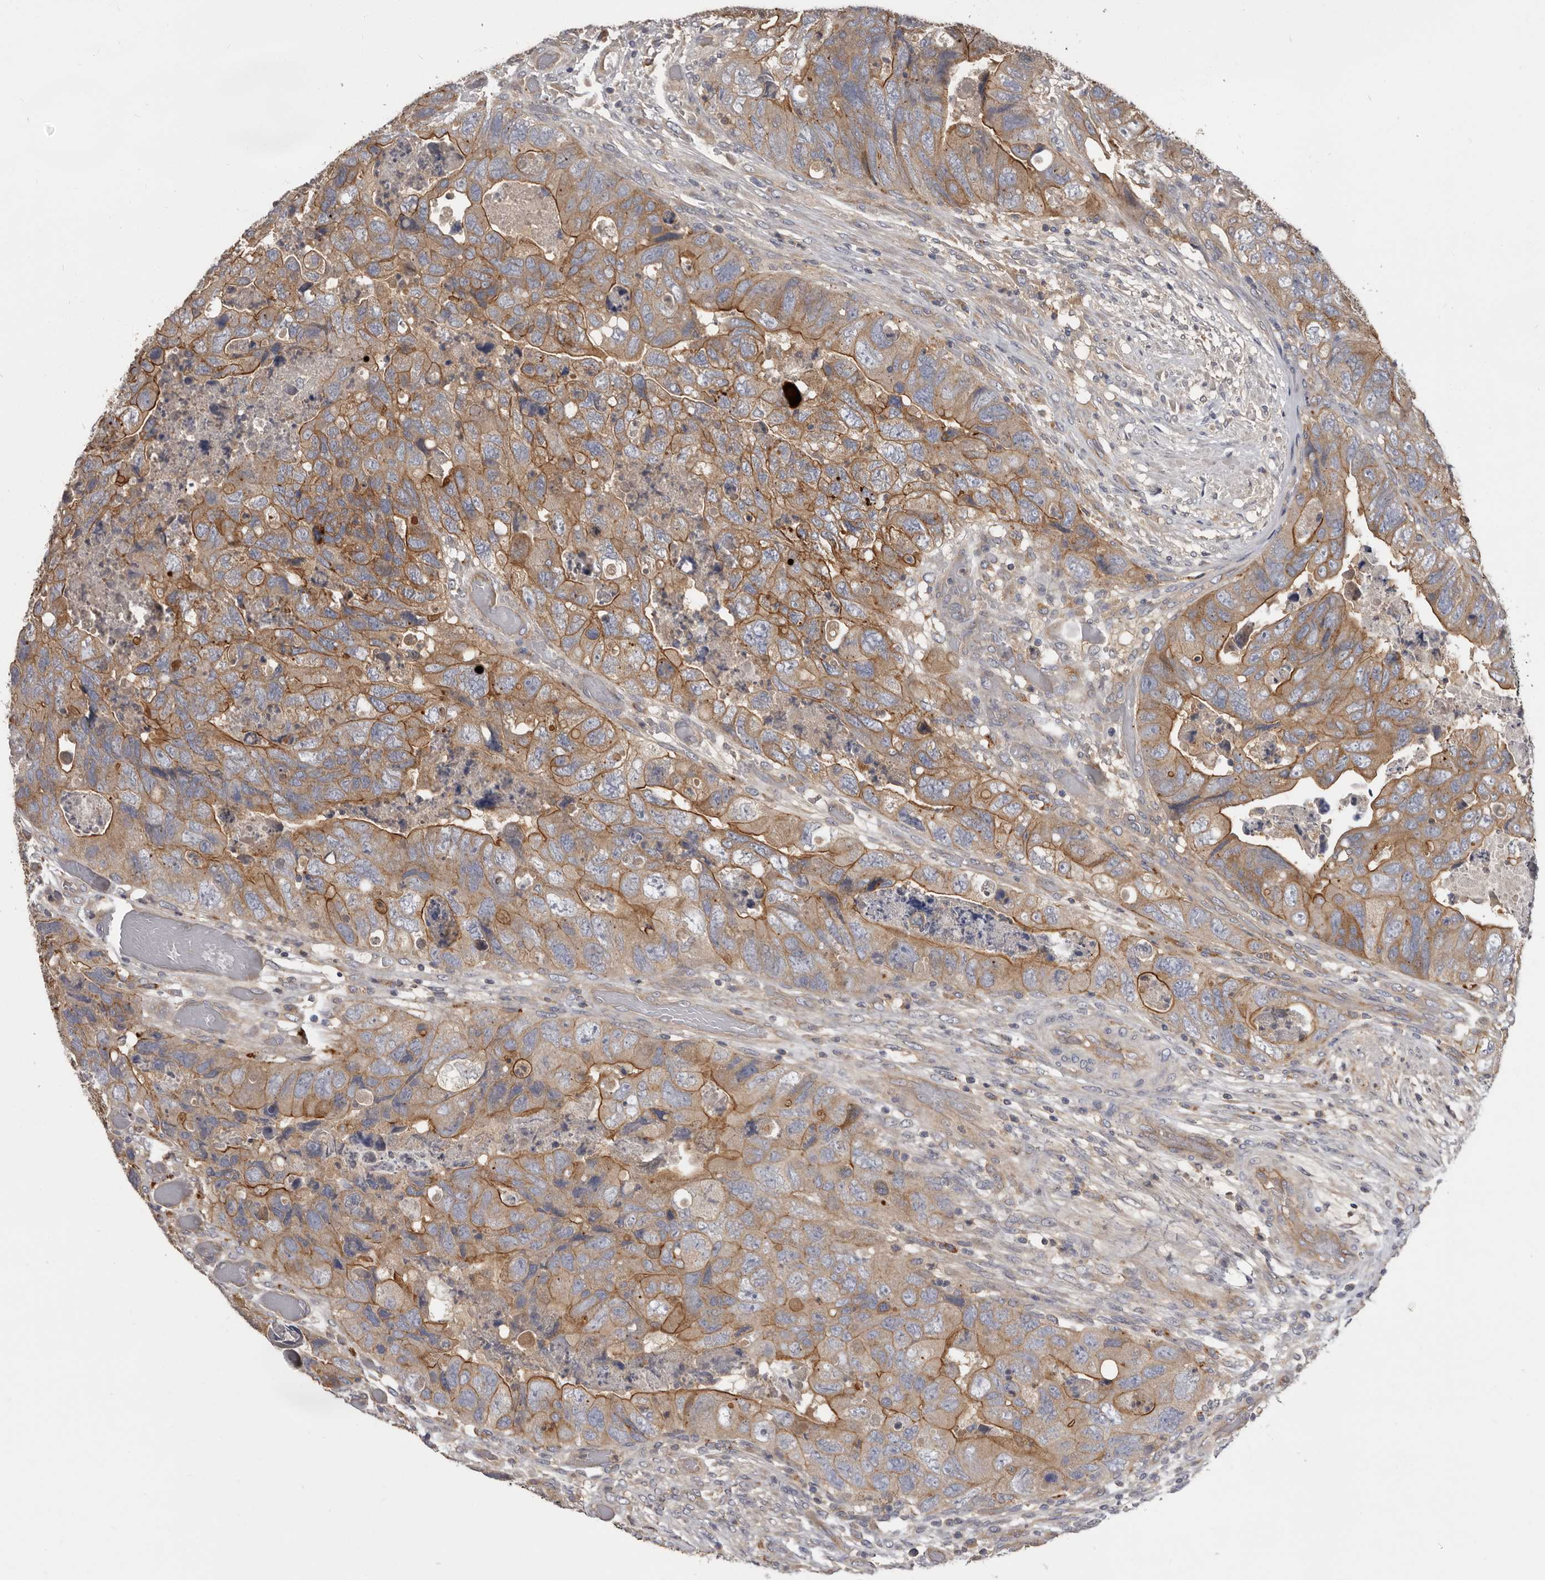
{"staining": {"intensity": "moderate", "quantity": ">75%", "location": "cytoplasmic/membranous"}, "tissue": "colorectal cancer", "cell_type": "Tumor cells", "image_type": "cancer", "snomed": [{"axis": "morphology", "description": "Adenocarcinoma, NOS"}, {"axis": "topography", "description": "Rectum"}], "caption": "An IHC photomicrograph of neoplastic tissue is shown. Protein staining in brown labels moderate cytoplasmic/membranous positivity in colorectal cancer within tumor cells.", "gene": "INKA2", "patient": {"sex": "male", "age": 63}}